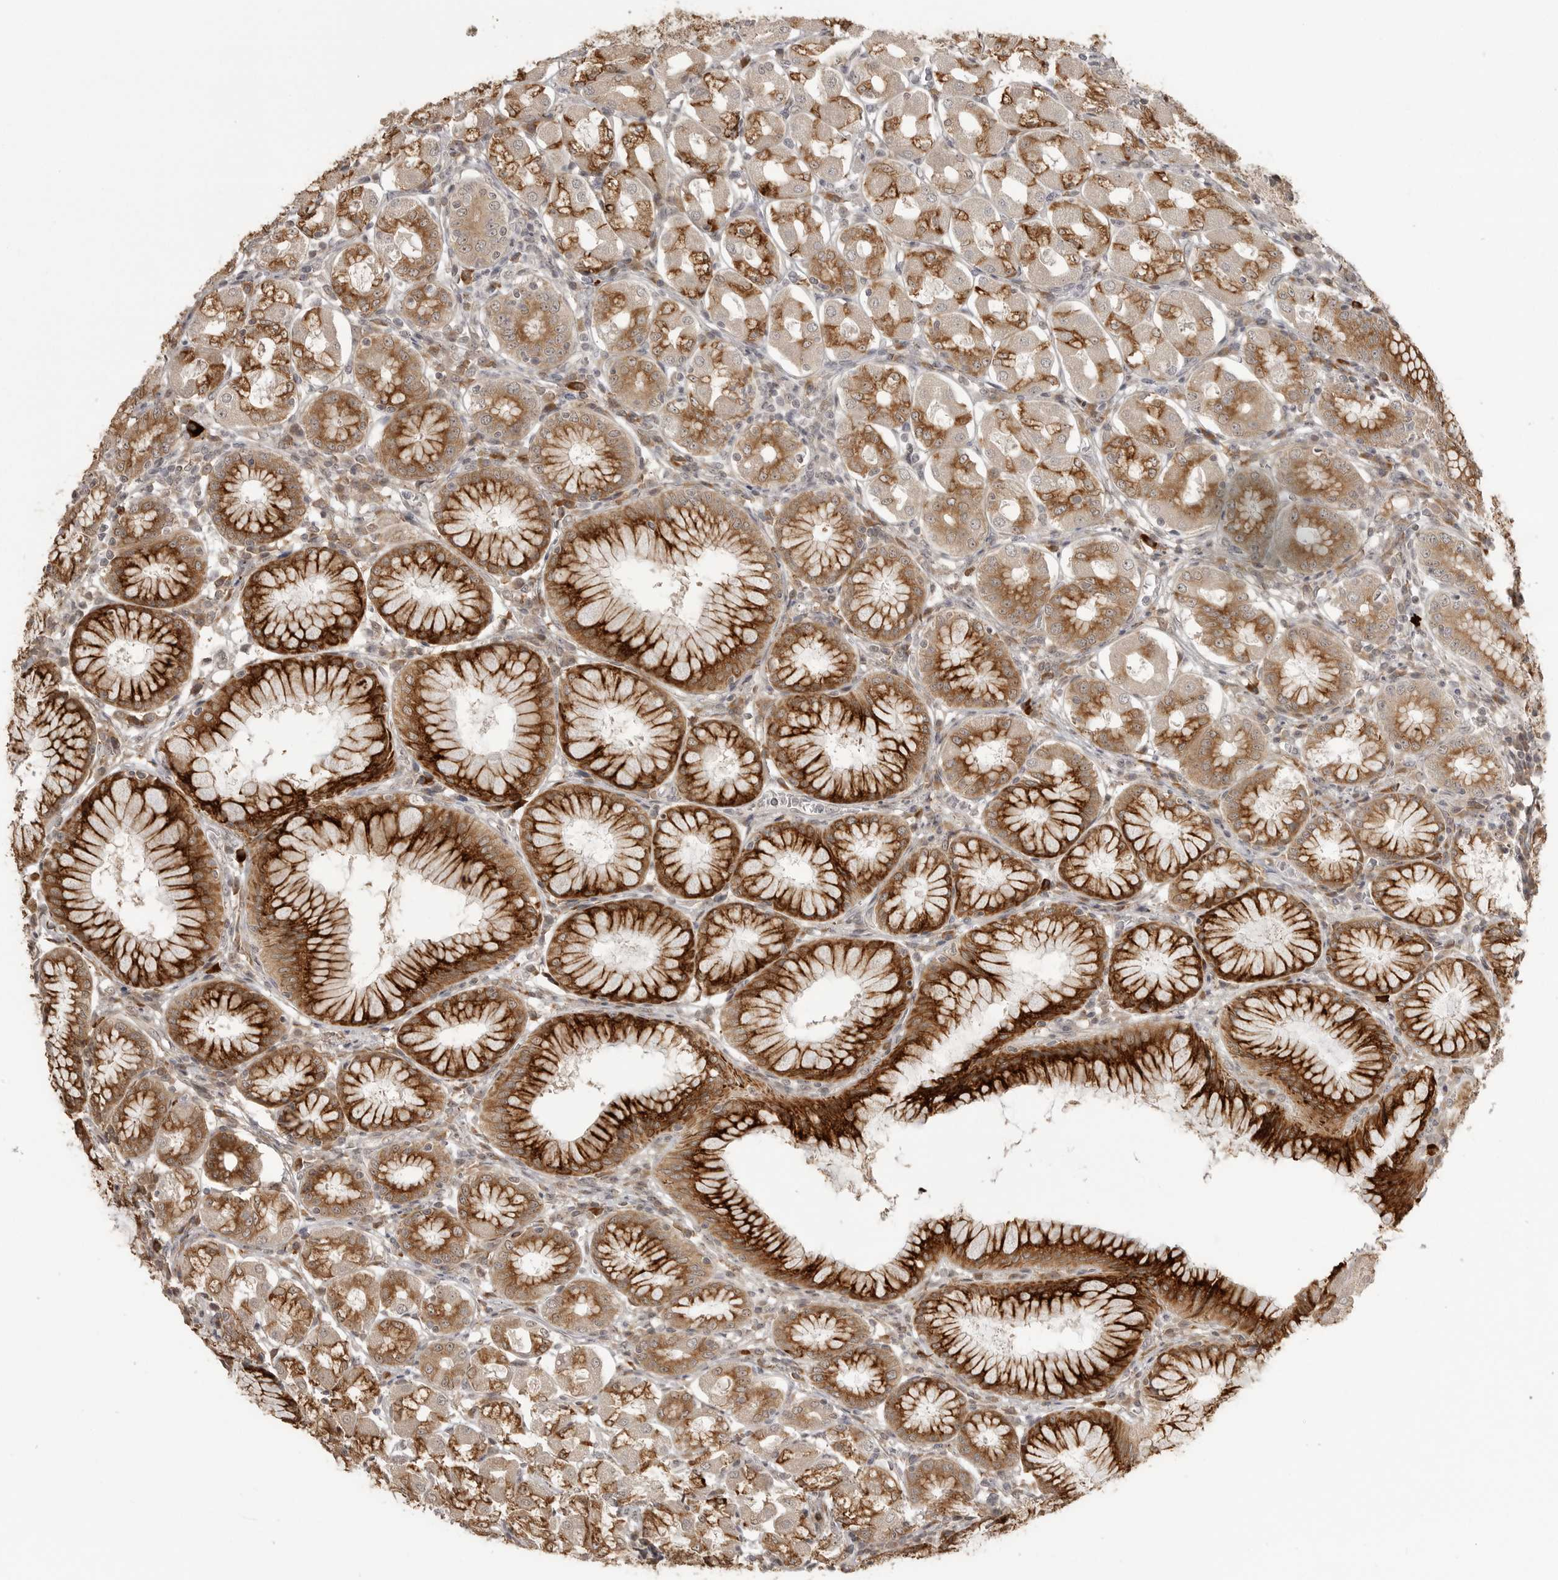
{"staining": {"intensity": "strong", "quantity": ">75%", "location": "cytoplasmic/membranous"}, "tissue": "stomach", "cell_type": "Glandular cells", "image_type": "normal", "snomed": [{"axis": "morphology", "description": "Normal tissue, NOS"}, {"axis": "topography", "description": "Stomach, lower"}], "caption": "Normal stomach exhibits strong cytoplasmic/membranous positivity in approximately >75% of glandular cells The staining is performed using DAB (3,3'-diaminobenzidine) brown chromogen to label protein expression. The nuclei are counter-stained blue using hematoxylin..", "gene": "SMG8", "patient": {"sex": "female", "age": 56}}